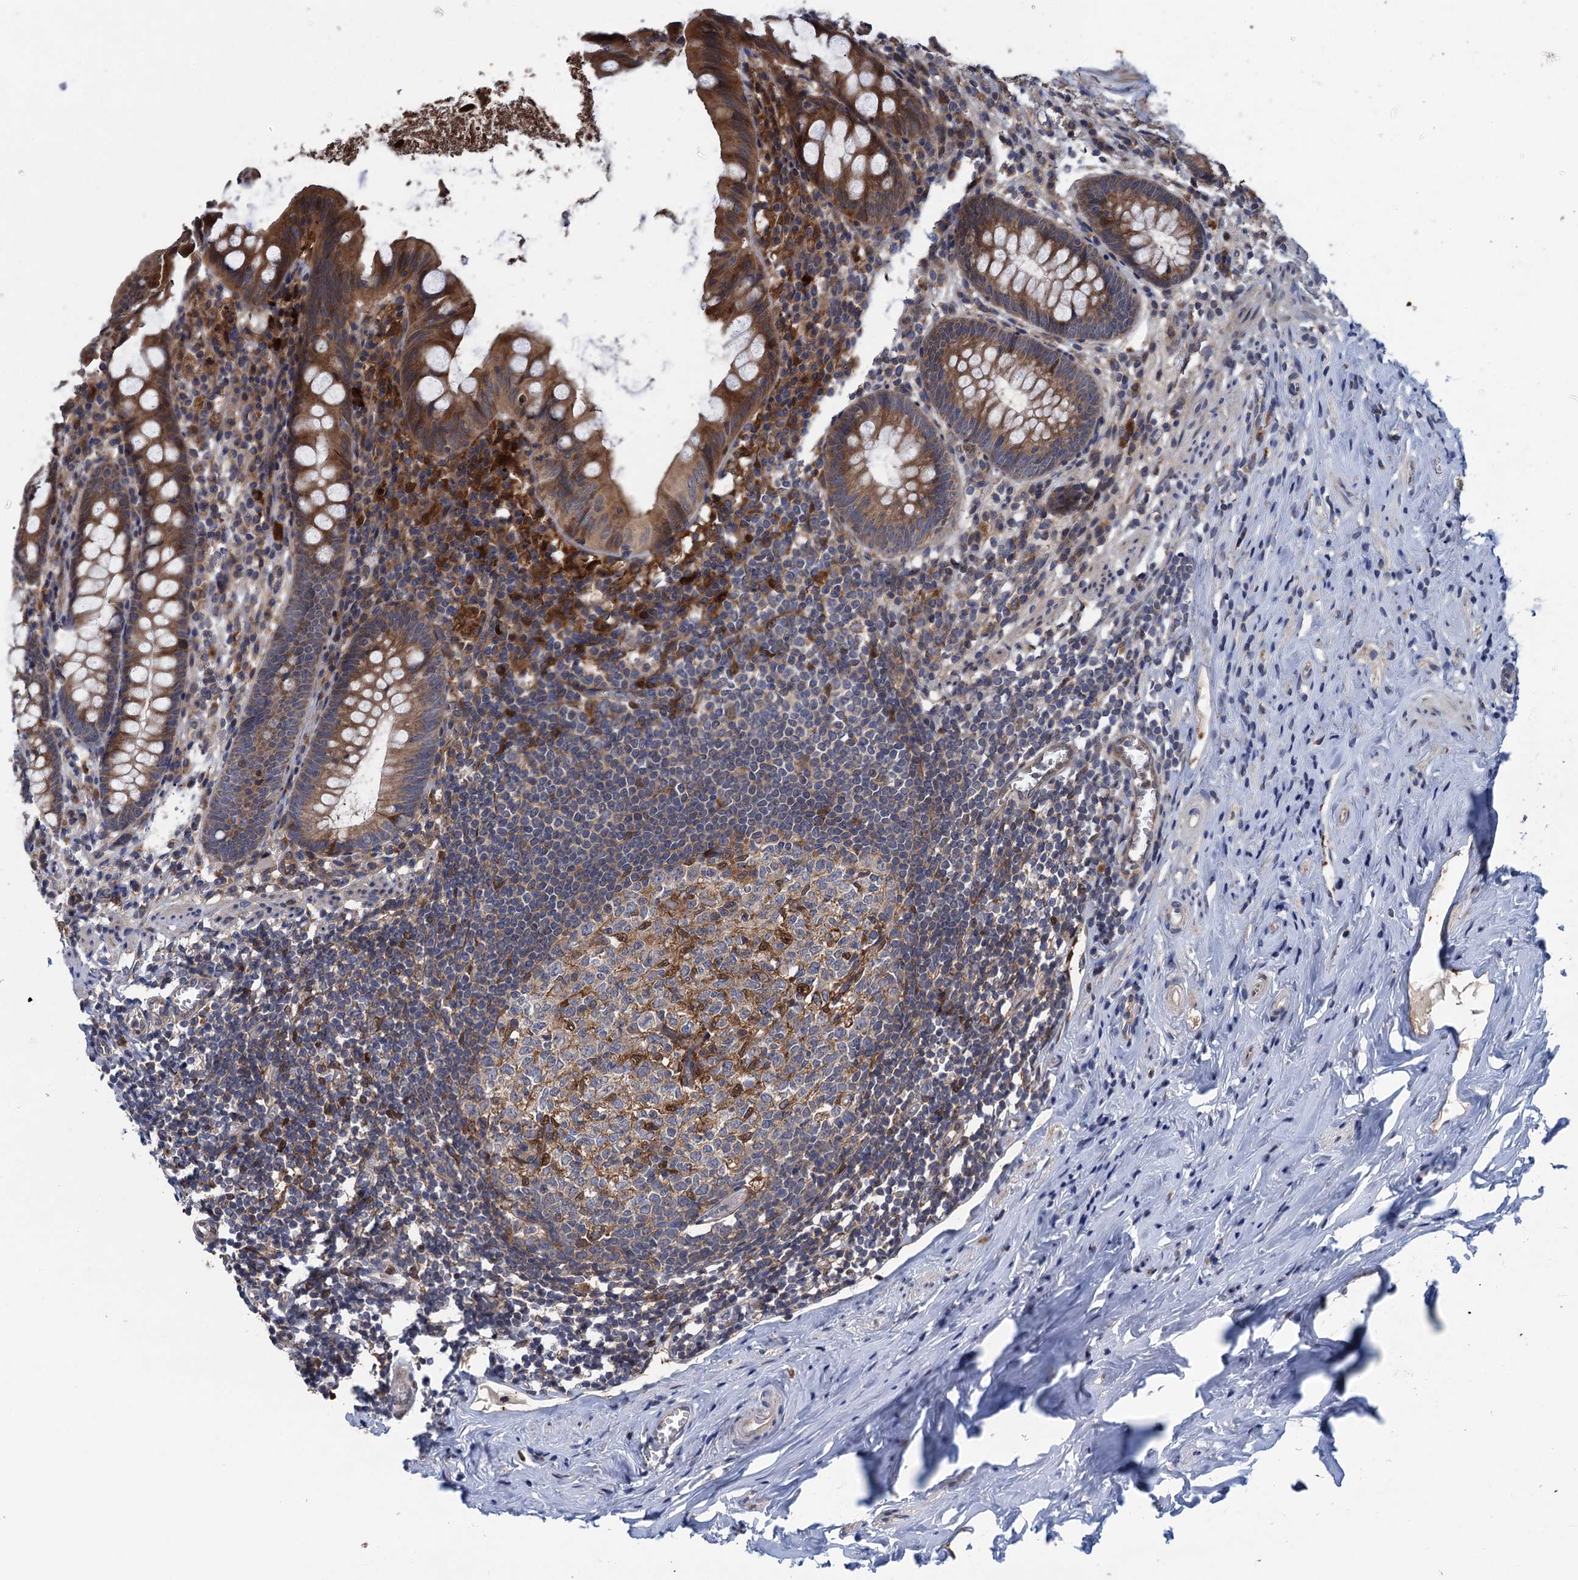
{"staining": {"intensity": "moderate", "quantity": ">75%", "location": "cytoplasmic/membranous"}, "tissue": "appendix", "cell_type": "Glandular cells", "image_type": "normal", "snomed": [{"axis": "morphology", "description": "Normal tissue, NOS"}, {"axis": "topography", "description": "Appendix"}], "caption": "Approximately >75% of glandular cells in normal appendix show moderate cytoplasmic/membranous protein expression as visualized by brown immunohistochemical staining.", "gene": "CNTN5", "patient": {"sex": "female", "age": 51}}